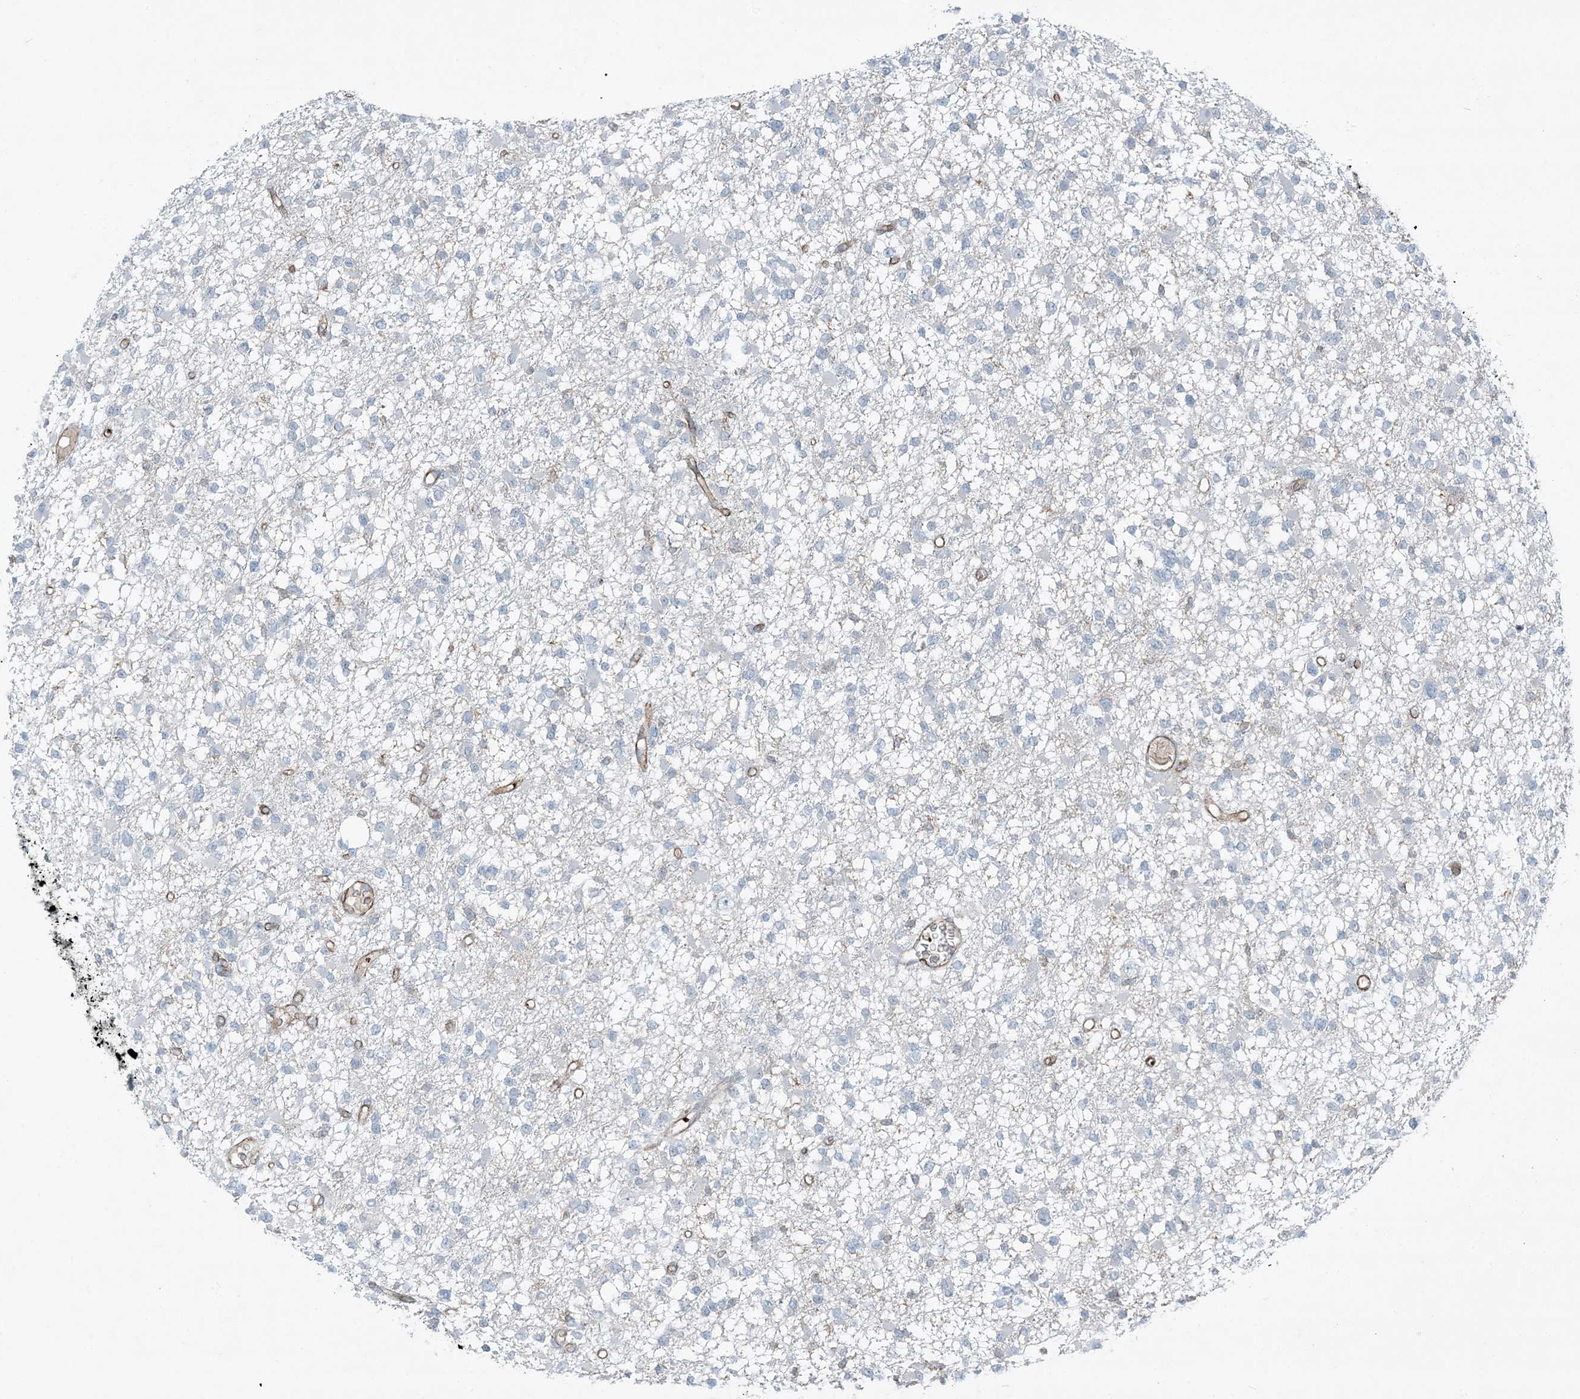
{"staining": {"intensity": "negative", "quantity": "none", "location": "none"}, "tissue": "glioma", "cell_type": "Tumor cells", "image_type": "cancer", "snomed": [{"axis": "morphology", "description": "Glioma, malignant, Low grade"}, {"axis": "topography", "description": "Brain"}], "caption": "An immunohistochemistry photomicrograph of malignant low-grade glioma is shown. There is no staining in tumor cells of malignant low-grade glioma. Brightfield microscopy of immunohistochemistry (IHC) stained with DAB (3,3'-diaminobenzidine) (brown) and hematoxylin (blue), captured at high magnification.", "gene": "APOBEC3C", "patient": {"sex": "female", "age": 22}}